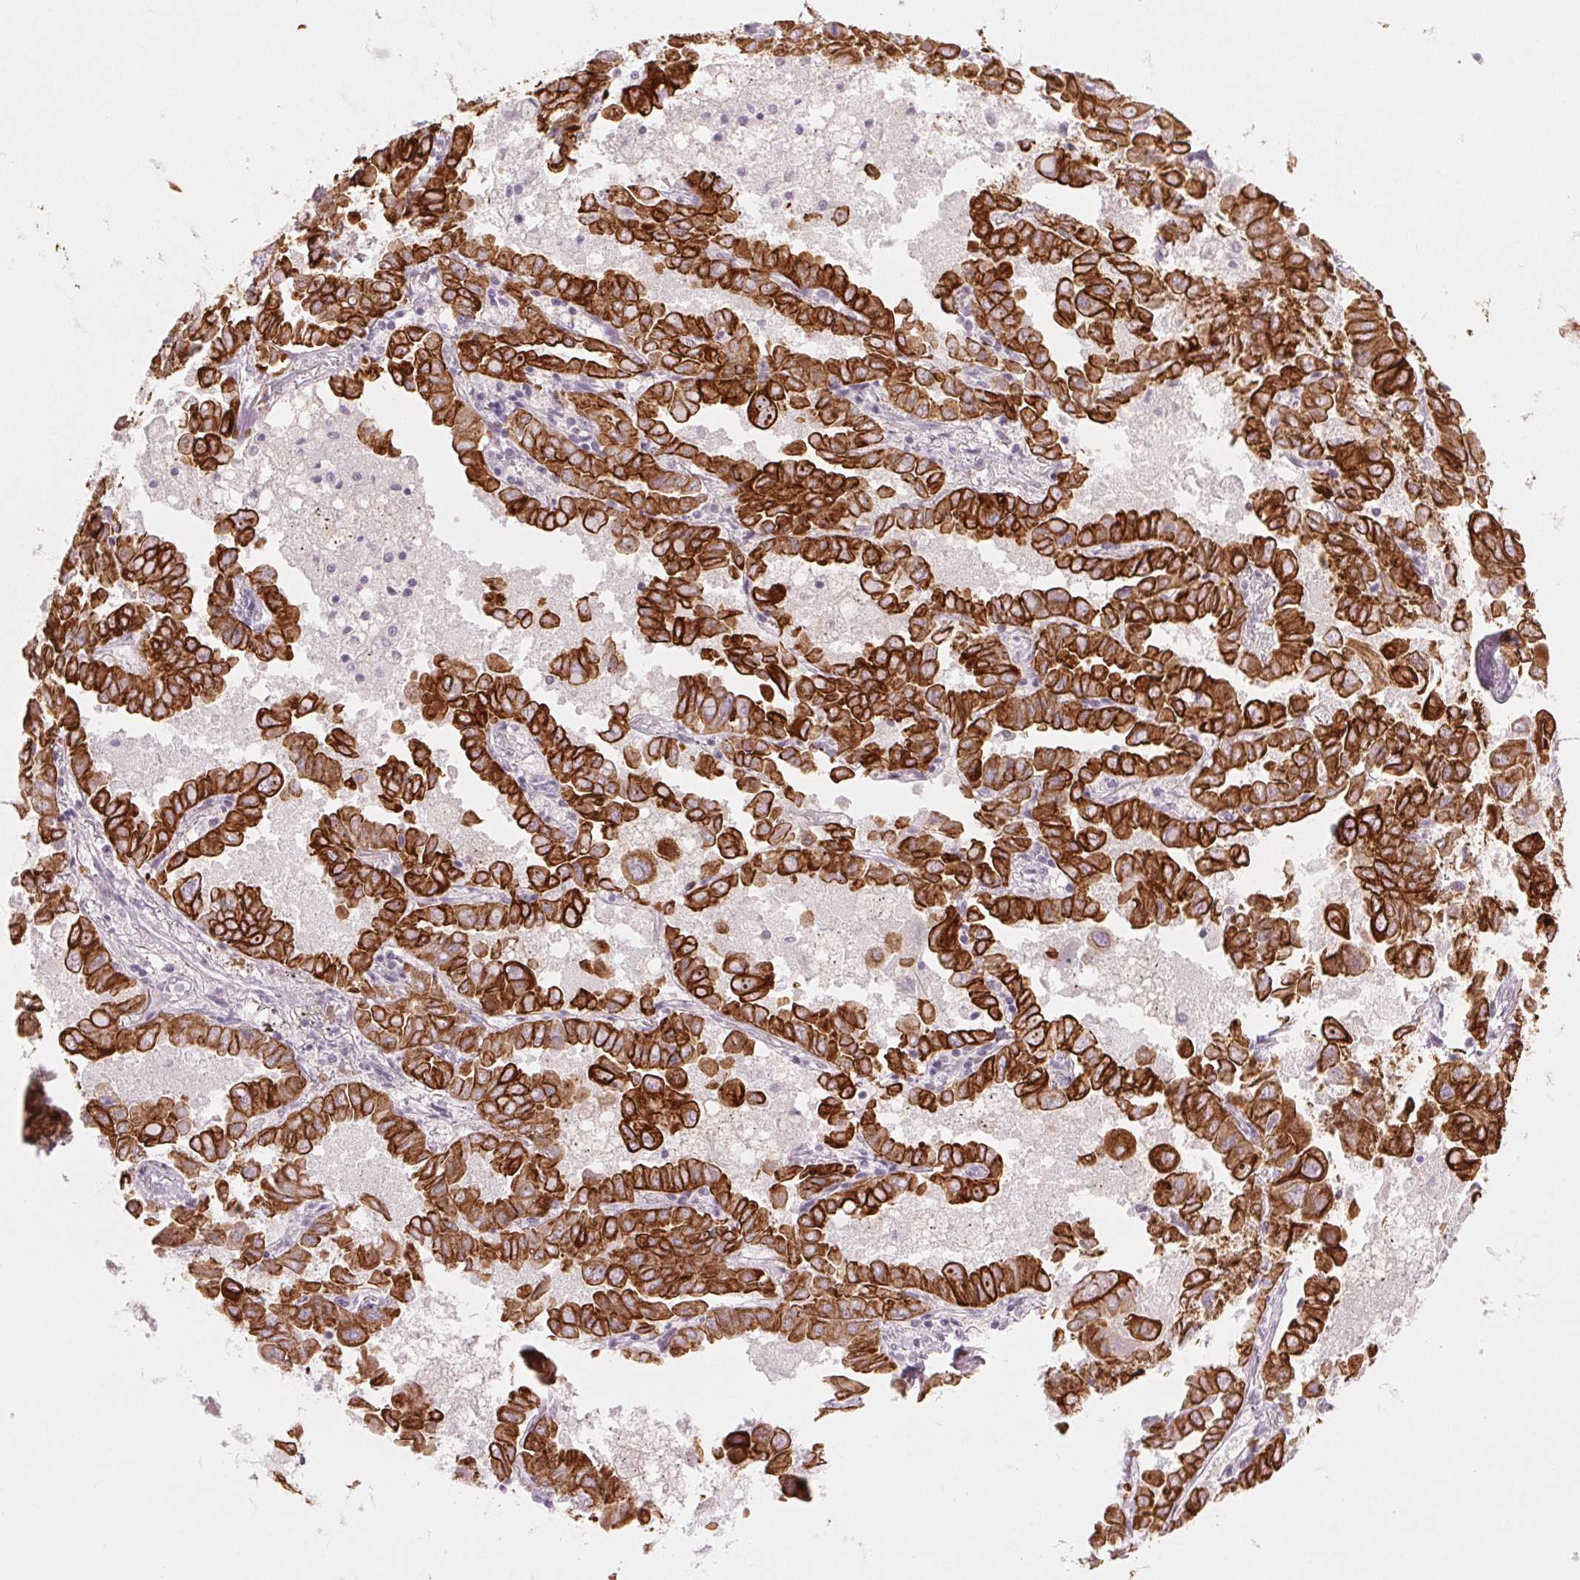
{"staining": {"intensity": "strong", "quantity": ">75%", "location": "cytoplasmic/membranous"}, "tissue": "lung cancer", "cell_type": "Tumor cells", "image_type": "cancer", "snomed": [{"axis": "morphology", "description": "Adenocarcinoma, NOS"}, {"axis": "topography", "description": "Lung"}], "caption": "Lung adenocarcinoma stained with a brown dye displays strong cytoplasmic/membranous positive positivity in approximately >75% of tumor cells.", "gene": "SCTR", "patient": {"sex": "male", "age": 64}}